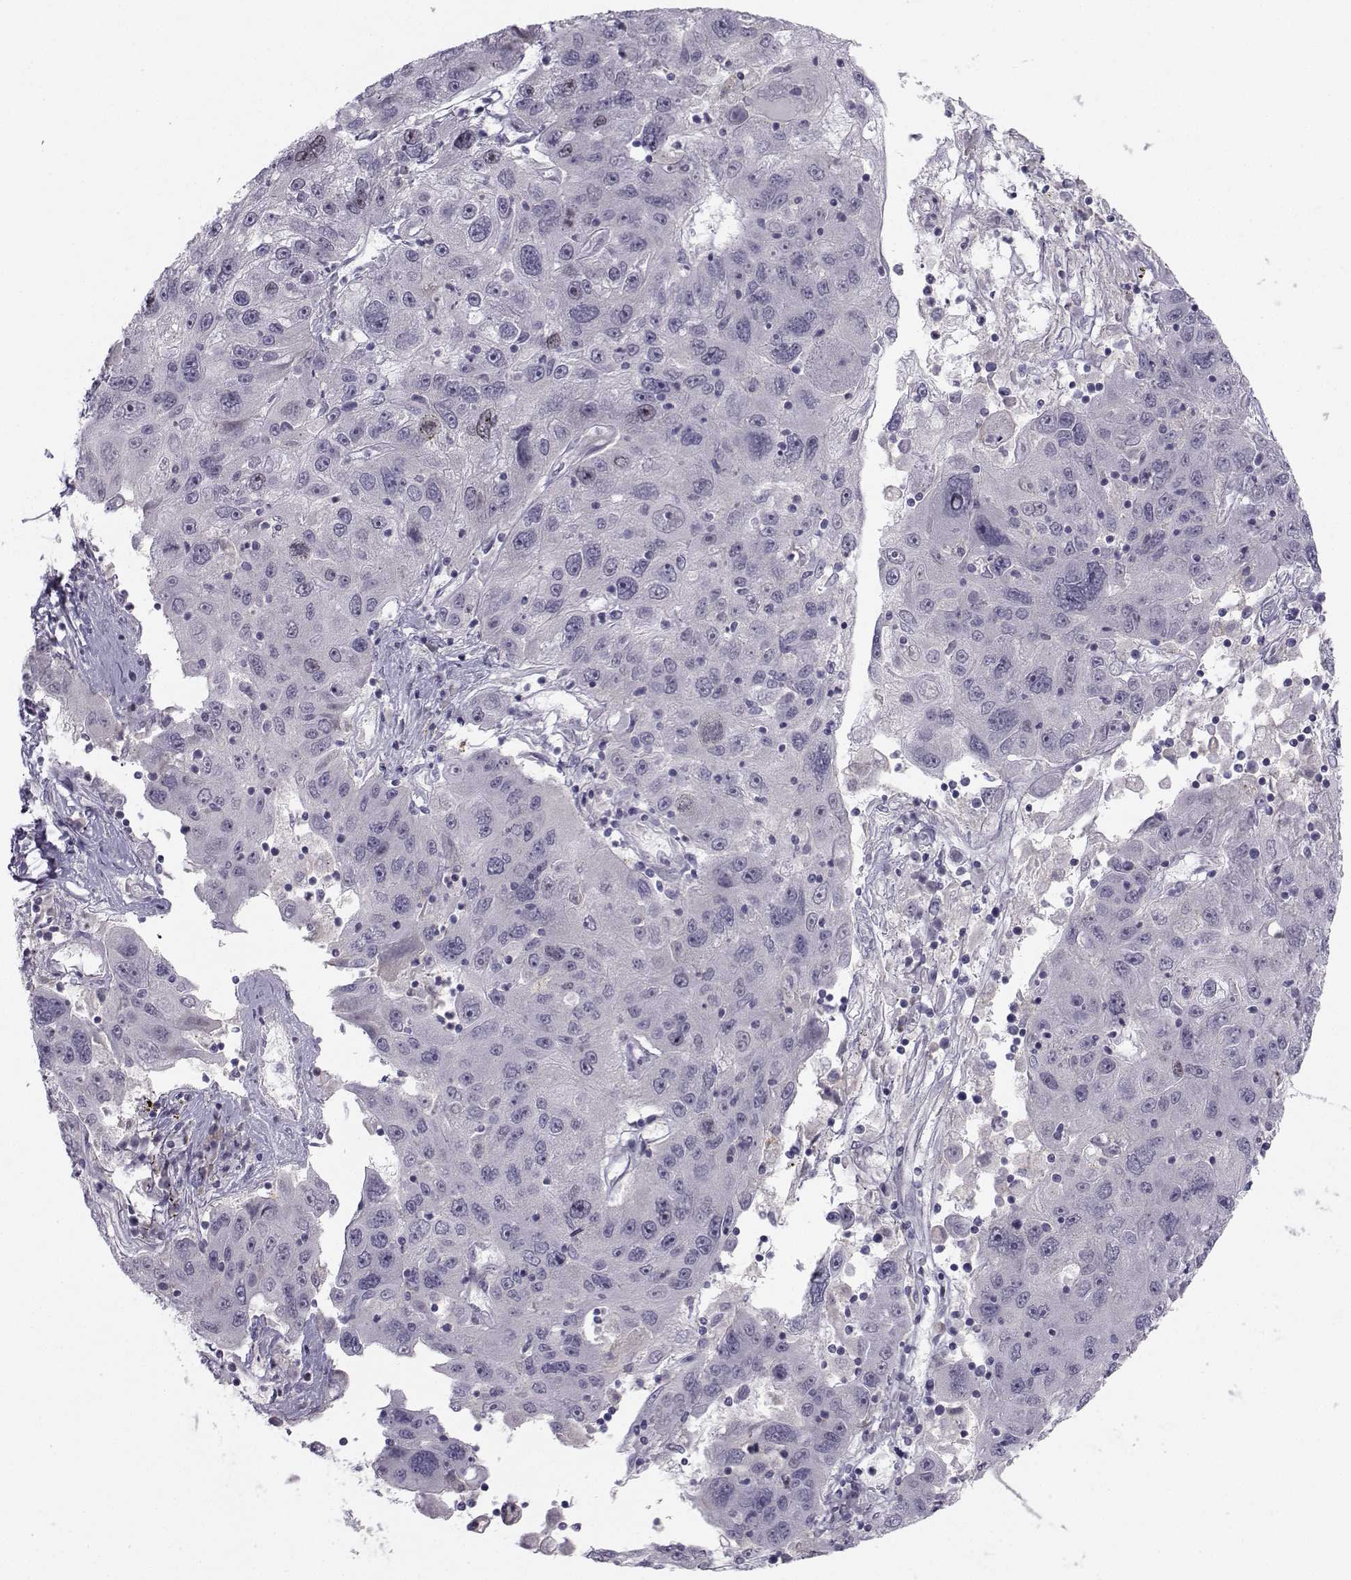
{"staining": {"intensity": "negative", "quantity": "none", "location": "none"}, "tissue": "stomach cancer", "cell_type": "Tumor cells", "image_type": "cancer", "snomed": [{"axis": "morphology", "description": "Adenocarcinoma, NOS"}, {"axis": "topography", "description": "Stomach"}], "caption": "IHC of stomach cancer (adenocarcinoma) shows no staining in tumor cells. (Stains: DAB (3,3'-diaminobenzidine) immunohistochemistry with hematoxylin counter stain, Microscopy: brightfield microscopy at high magnification).", "gene": "LRP8", "patient": {"sex": "male", "age": 56}}